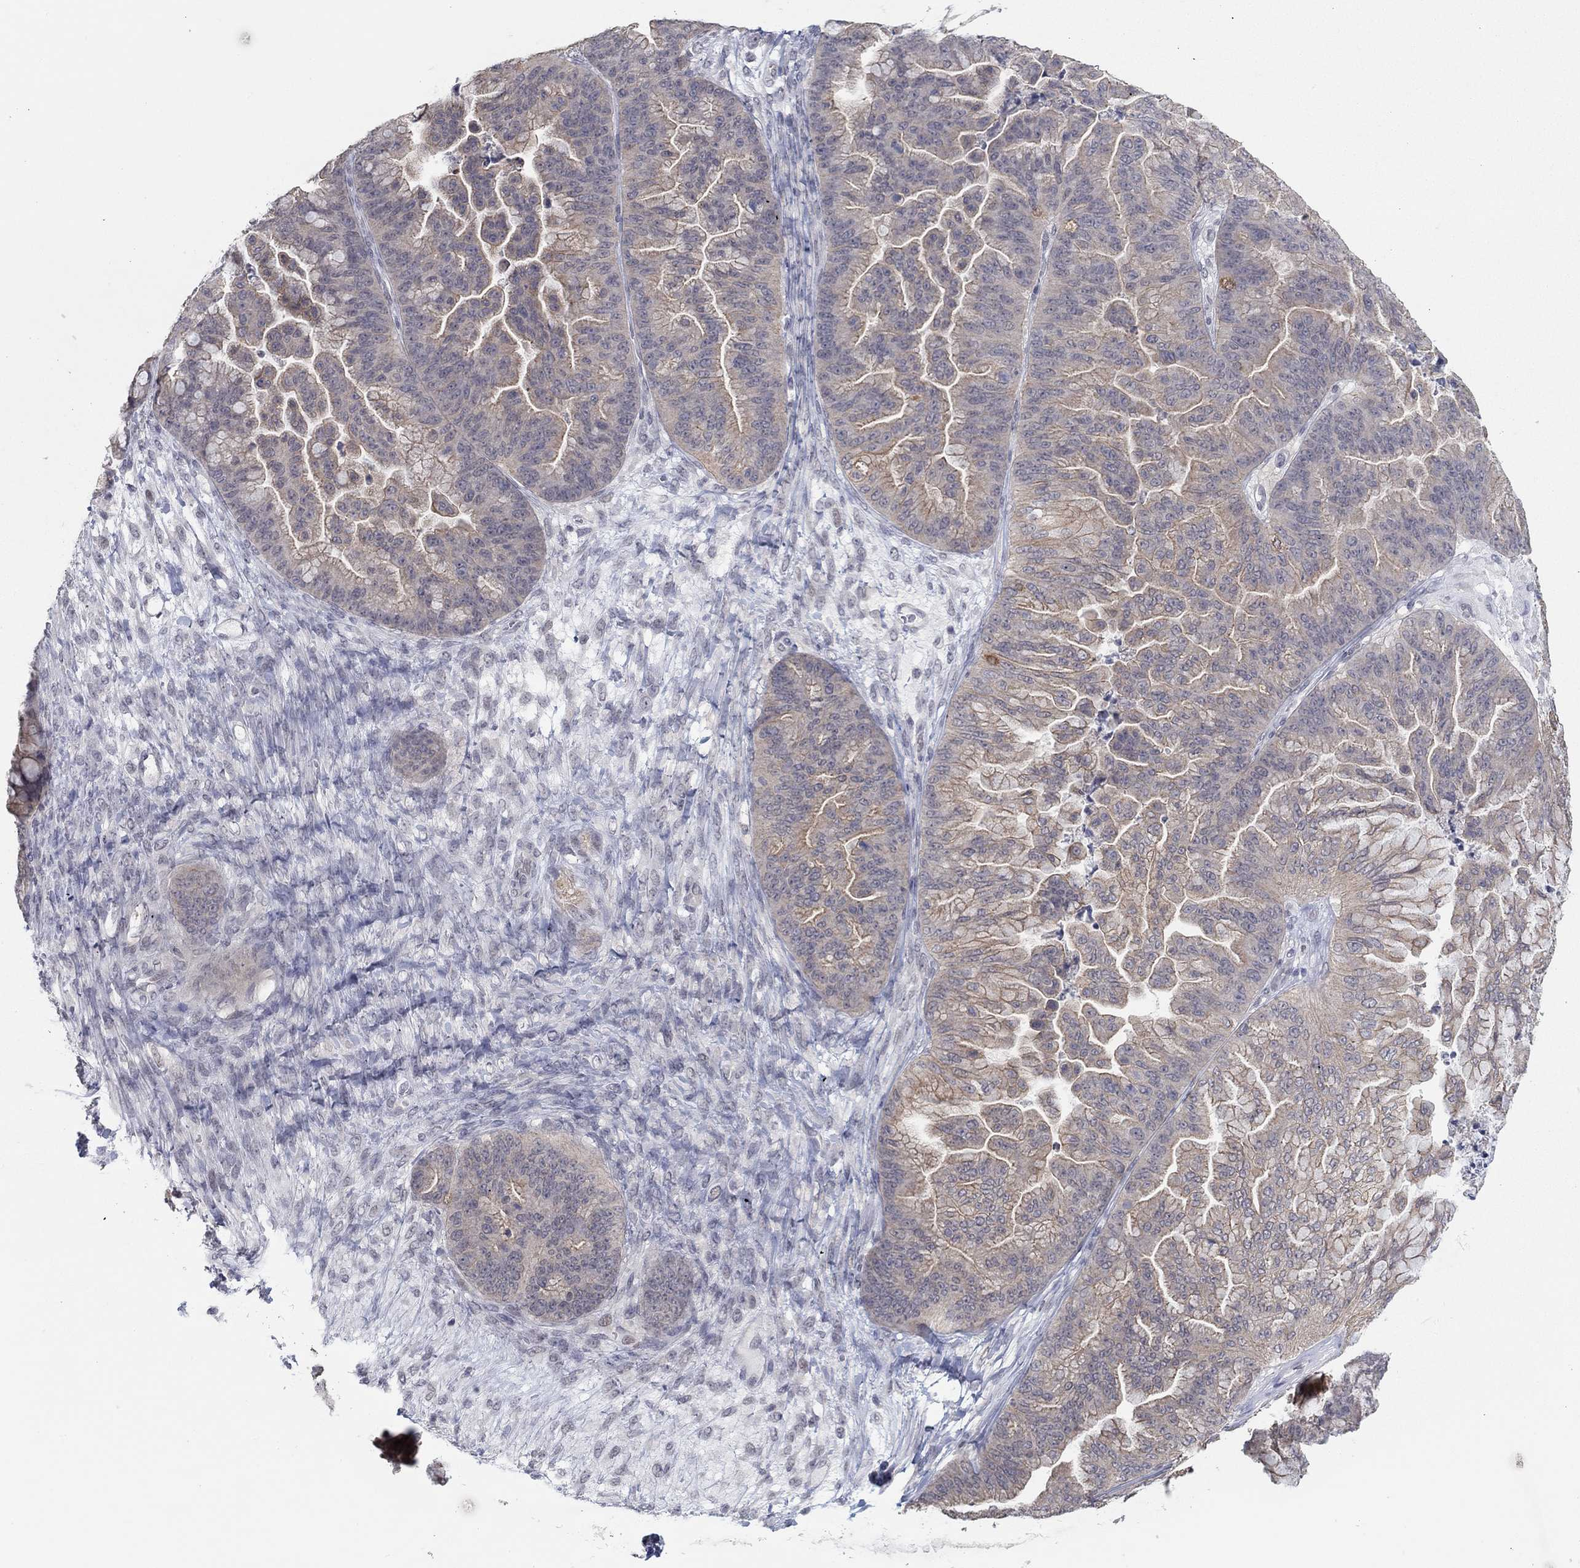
{"staining": {"intensity": "weak", "quantity": ">75%", "location": "cytoplasmic/membranous"}, "tissue": "ovarian cancer", "cell_type": "Tumor cells", "image_type": "cancer", "snomed": [{"axis": "morphology", "description": "Cystadenocarcinoma, mucinous, NOS"}, {"axis": "topography", "description": "Ovary"}], "caption": "Immunohistochemical staining of mucinous cystadenocarcinoma (ovarian) demonstrates low levels of weak cytoplasmic/membranous staining in about >75% of tumor cells.", "gene": "SLC22A2", "patient": {"sex": "female", "age": 67}}